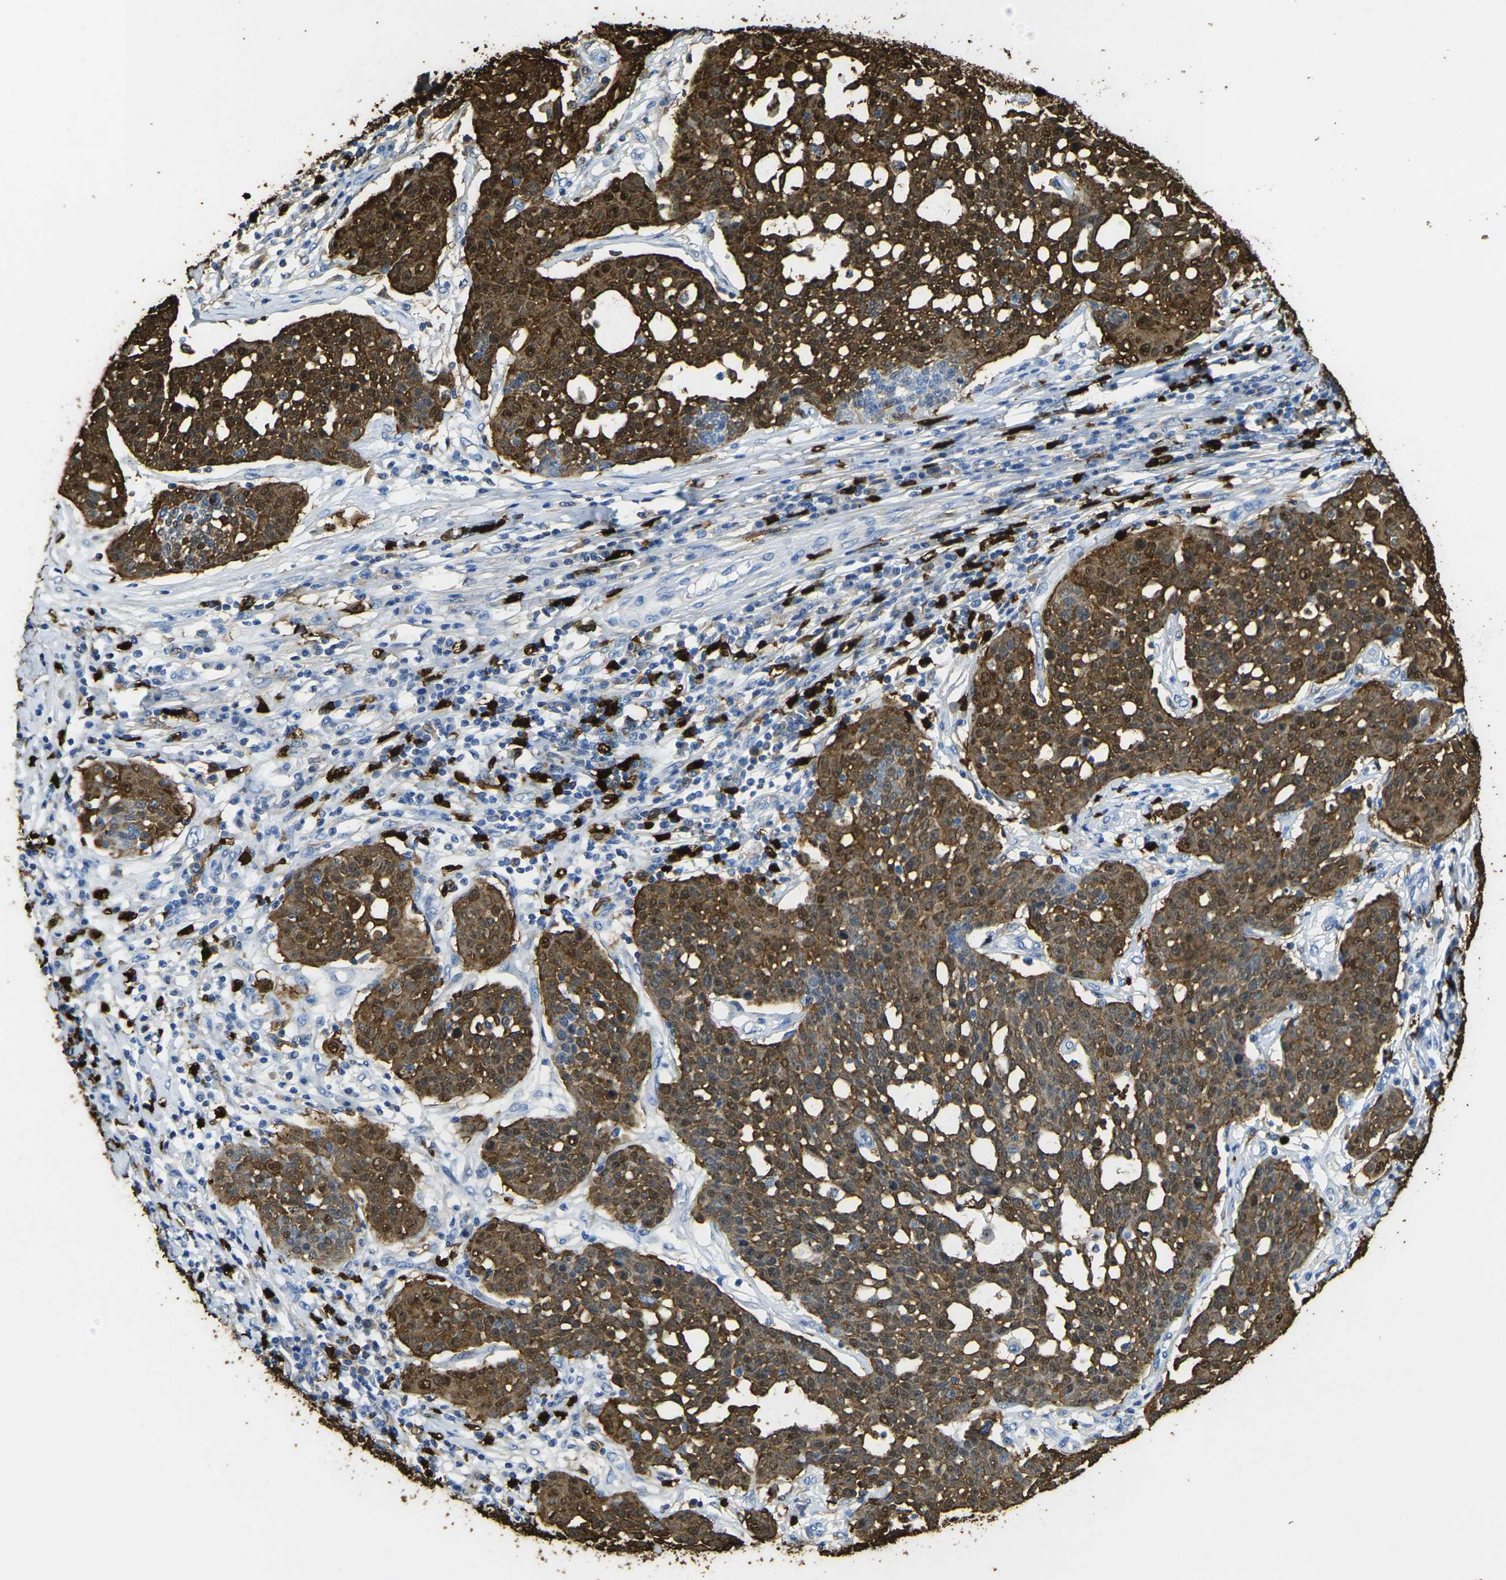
{"staining": {"intensity": "strong", "quantity": ">75%", "location": "cytoplasmic/membranous,nuclear"}, "tissue": "cervical cancer", "cell_type": "Tumor cells", "image_type": "cancer", "snomed": [{"axis": "morphology", "description": "Squamous cell carcinoma, NOS"}, {"axis": "topography", "description": "Cervix"}], "caption": "Human cervical squamous cell carcinoma stained with a brown dye demonstrates strong cytoplasmic/membranous and nuclear positive positivity in about >75% of tumor cells.", "gene": "S100A9", "patient": {"sex": "female", "age": 34}}